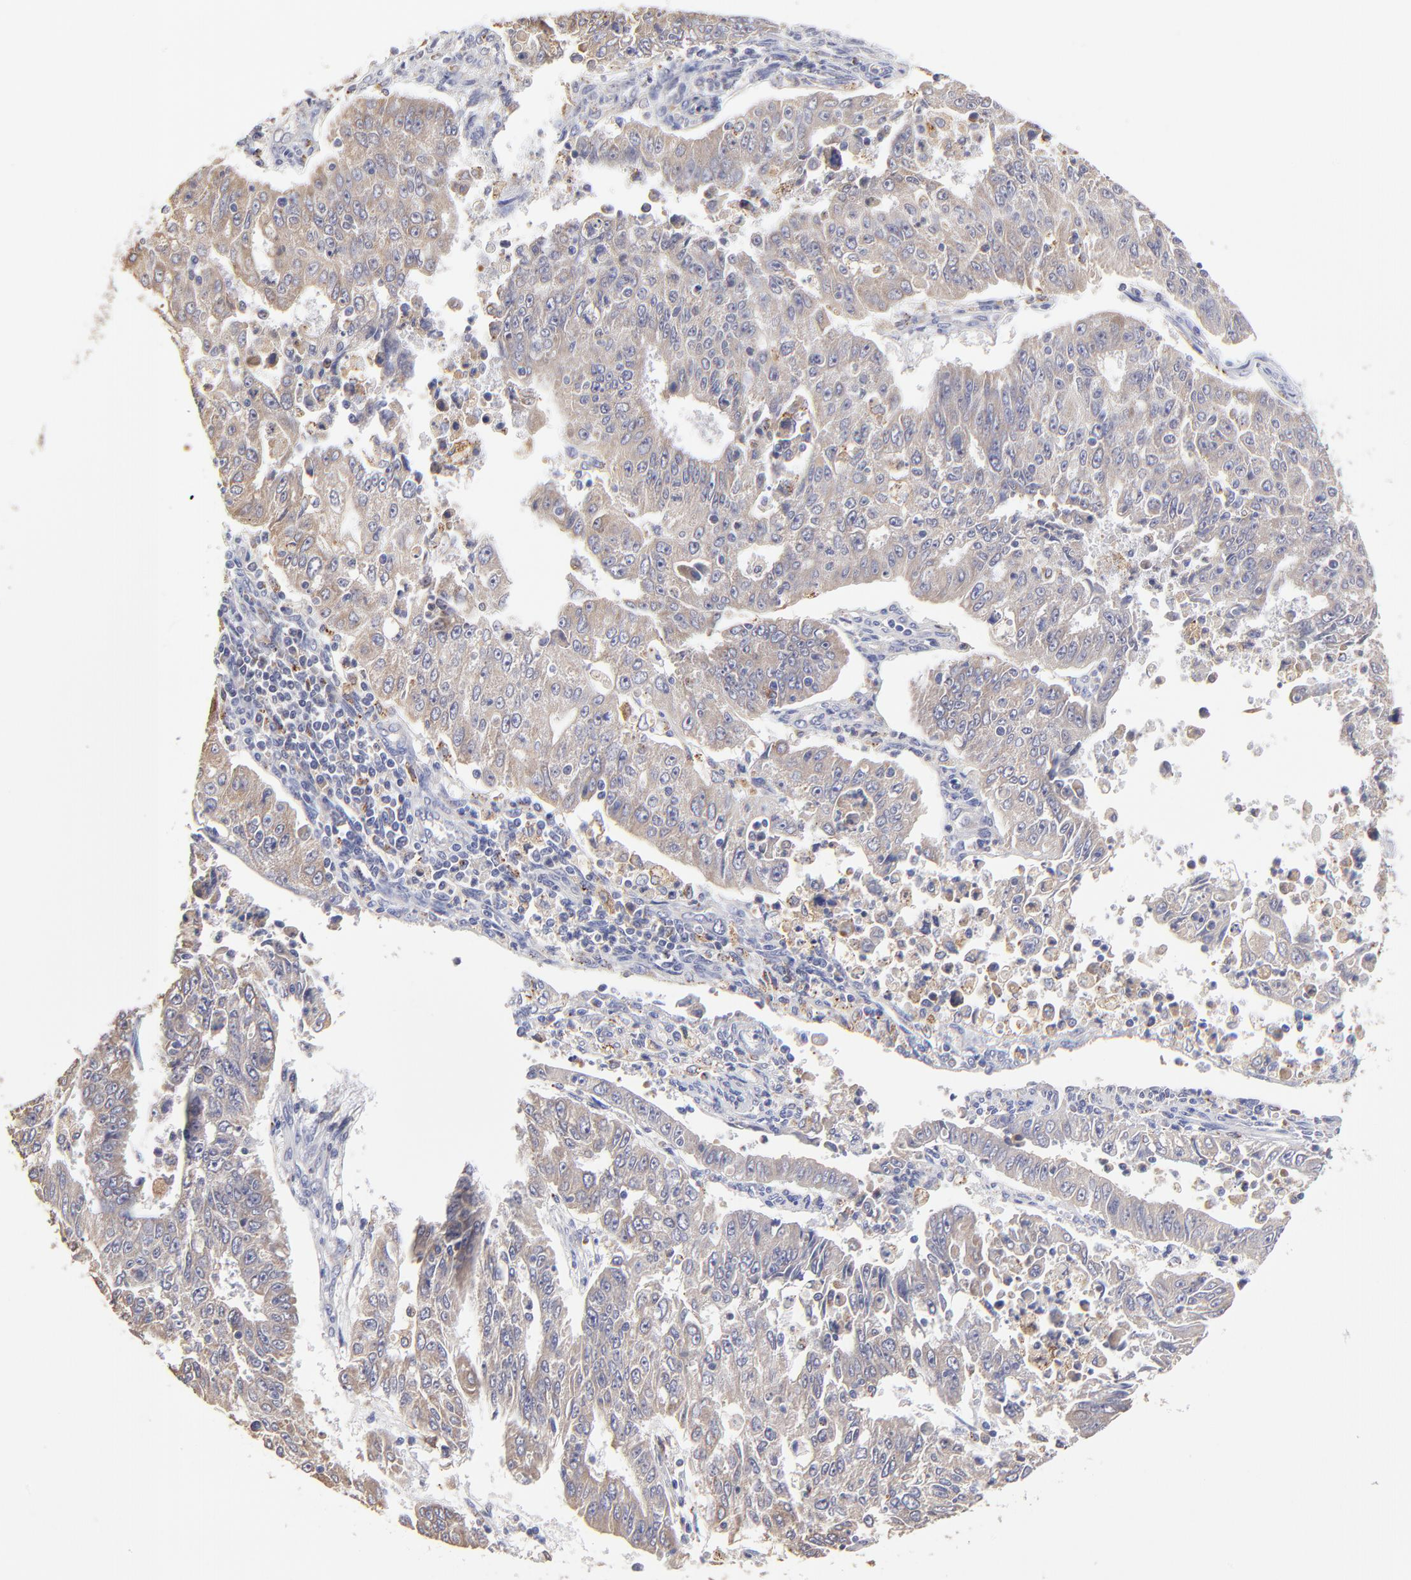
{"staining": {"intensity": "weak", "quantity": ">75%", "location": "cytoplasmic/membranous"}, "tissue": "endometrial cancer", "cell_type": "Tumor cells", "image_type": "cancer", "snomed": [{"axis": "morphology", "description": "Adenocarcinoma, NOS"}, {"axis": "topography", "description": "Endometrium"}], "caption": "The micrograph shows immunohistochemical staining of endometrial adenocarcinoma. There is weak cytoplasmic/membranous positivity is present in approximately >75% of tumor cells.", "gene": "GCSAM", "patient": {"sex": "female", "age": 42}}